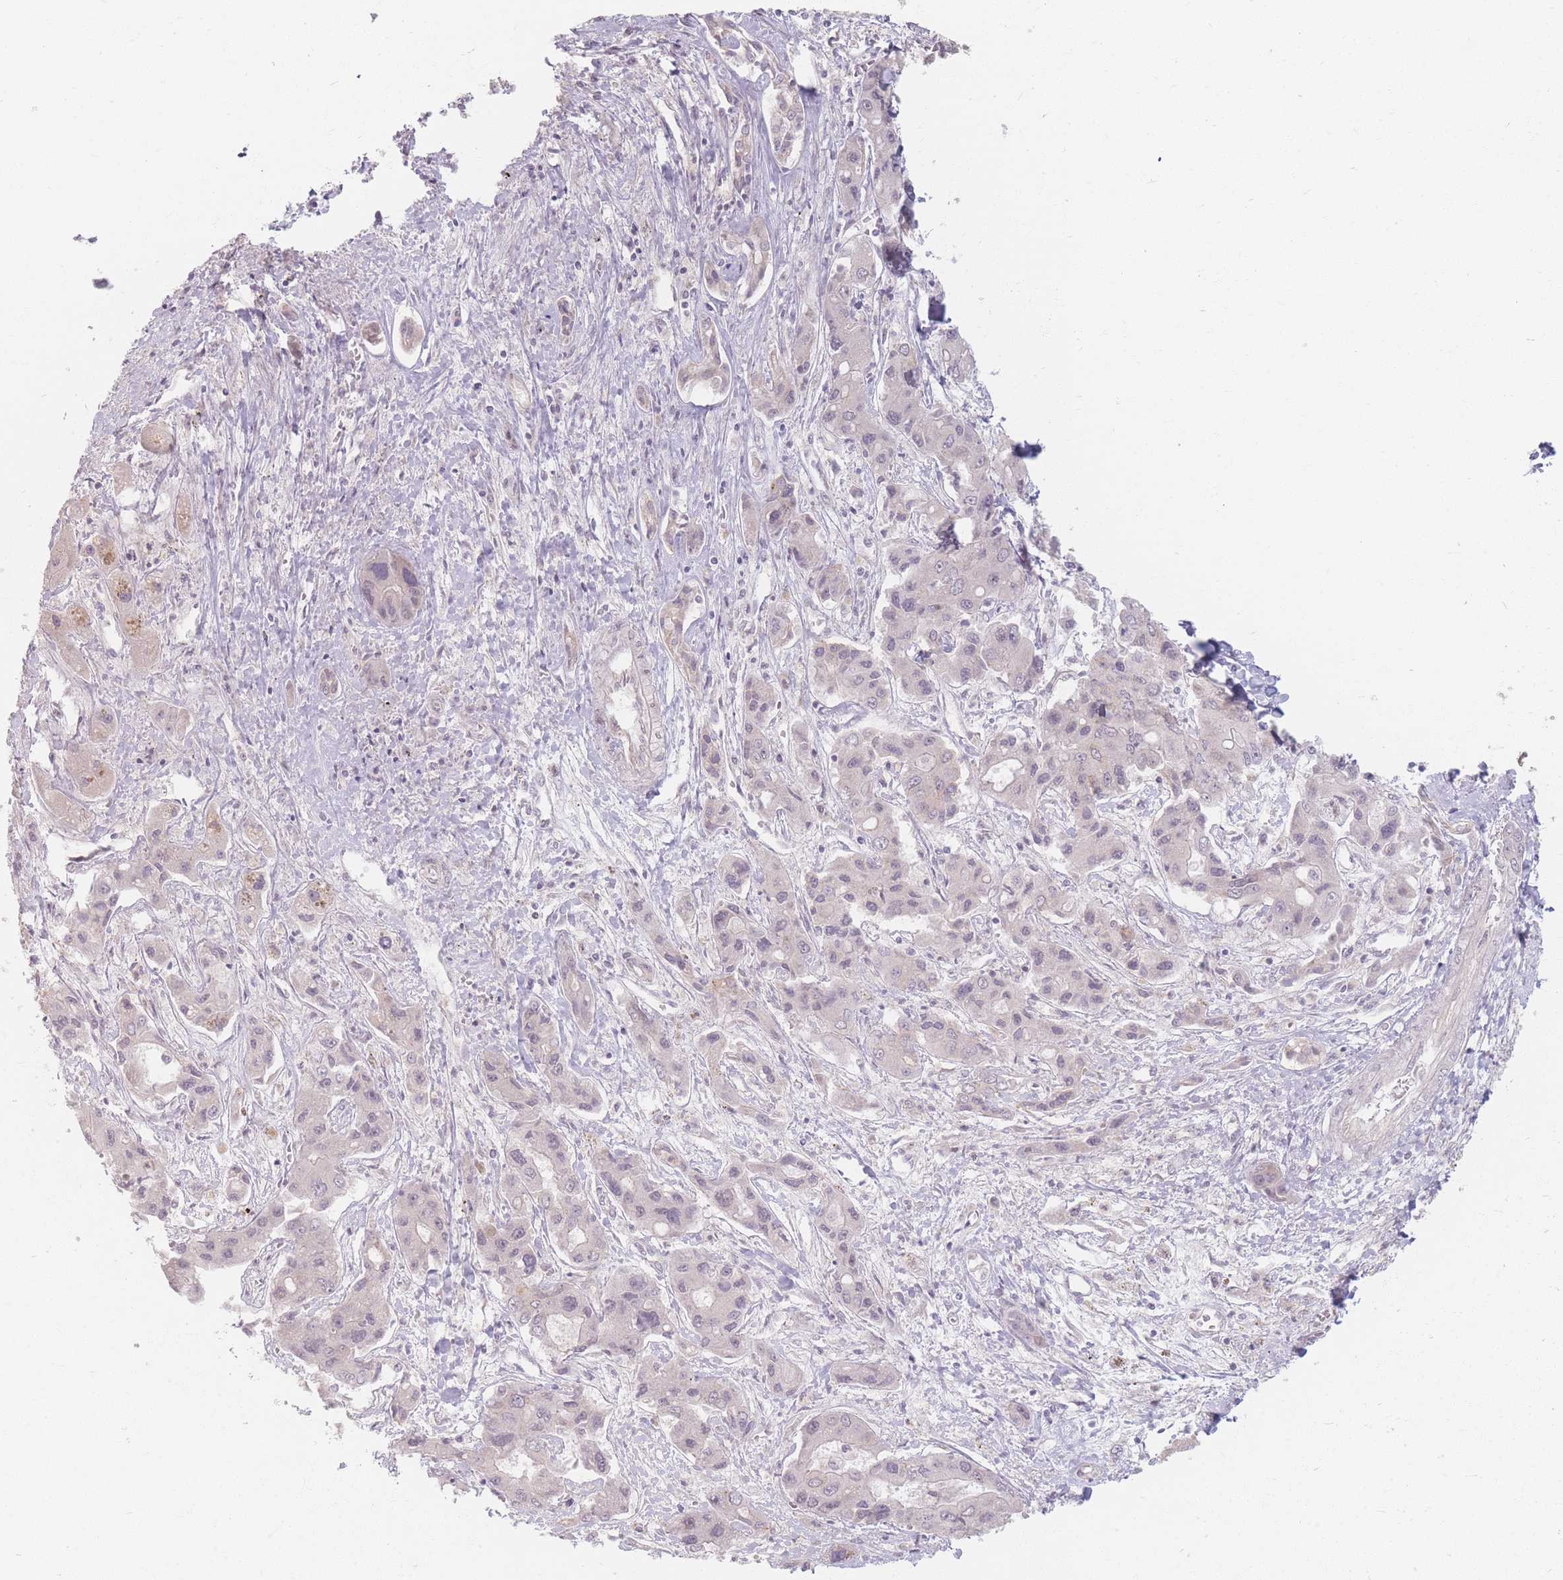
{"staining": {"intensity": "negative", "quantity": "none", "location": "none"}, "tissue": "liver cancer", "cell_type": "Tumor cells", "image_type": "cancer", "snomed": [{"axis": "morphology", "description": "Cholangiocarcinoma"}, {"axis": "topography", "description": "Liver"}], "caption": "IHC of human liver cancer (cholangiocarcinoma) displays no expression in tumor cells.", "gene": "GABRA6", "patient": {"sex": "male", "age": 67}}